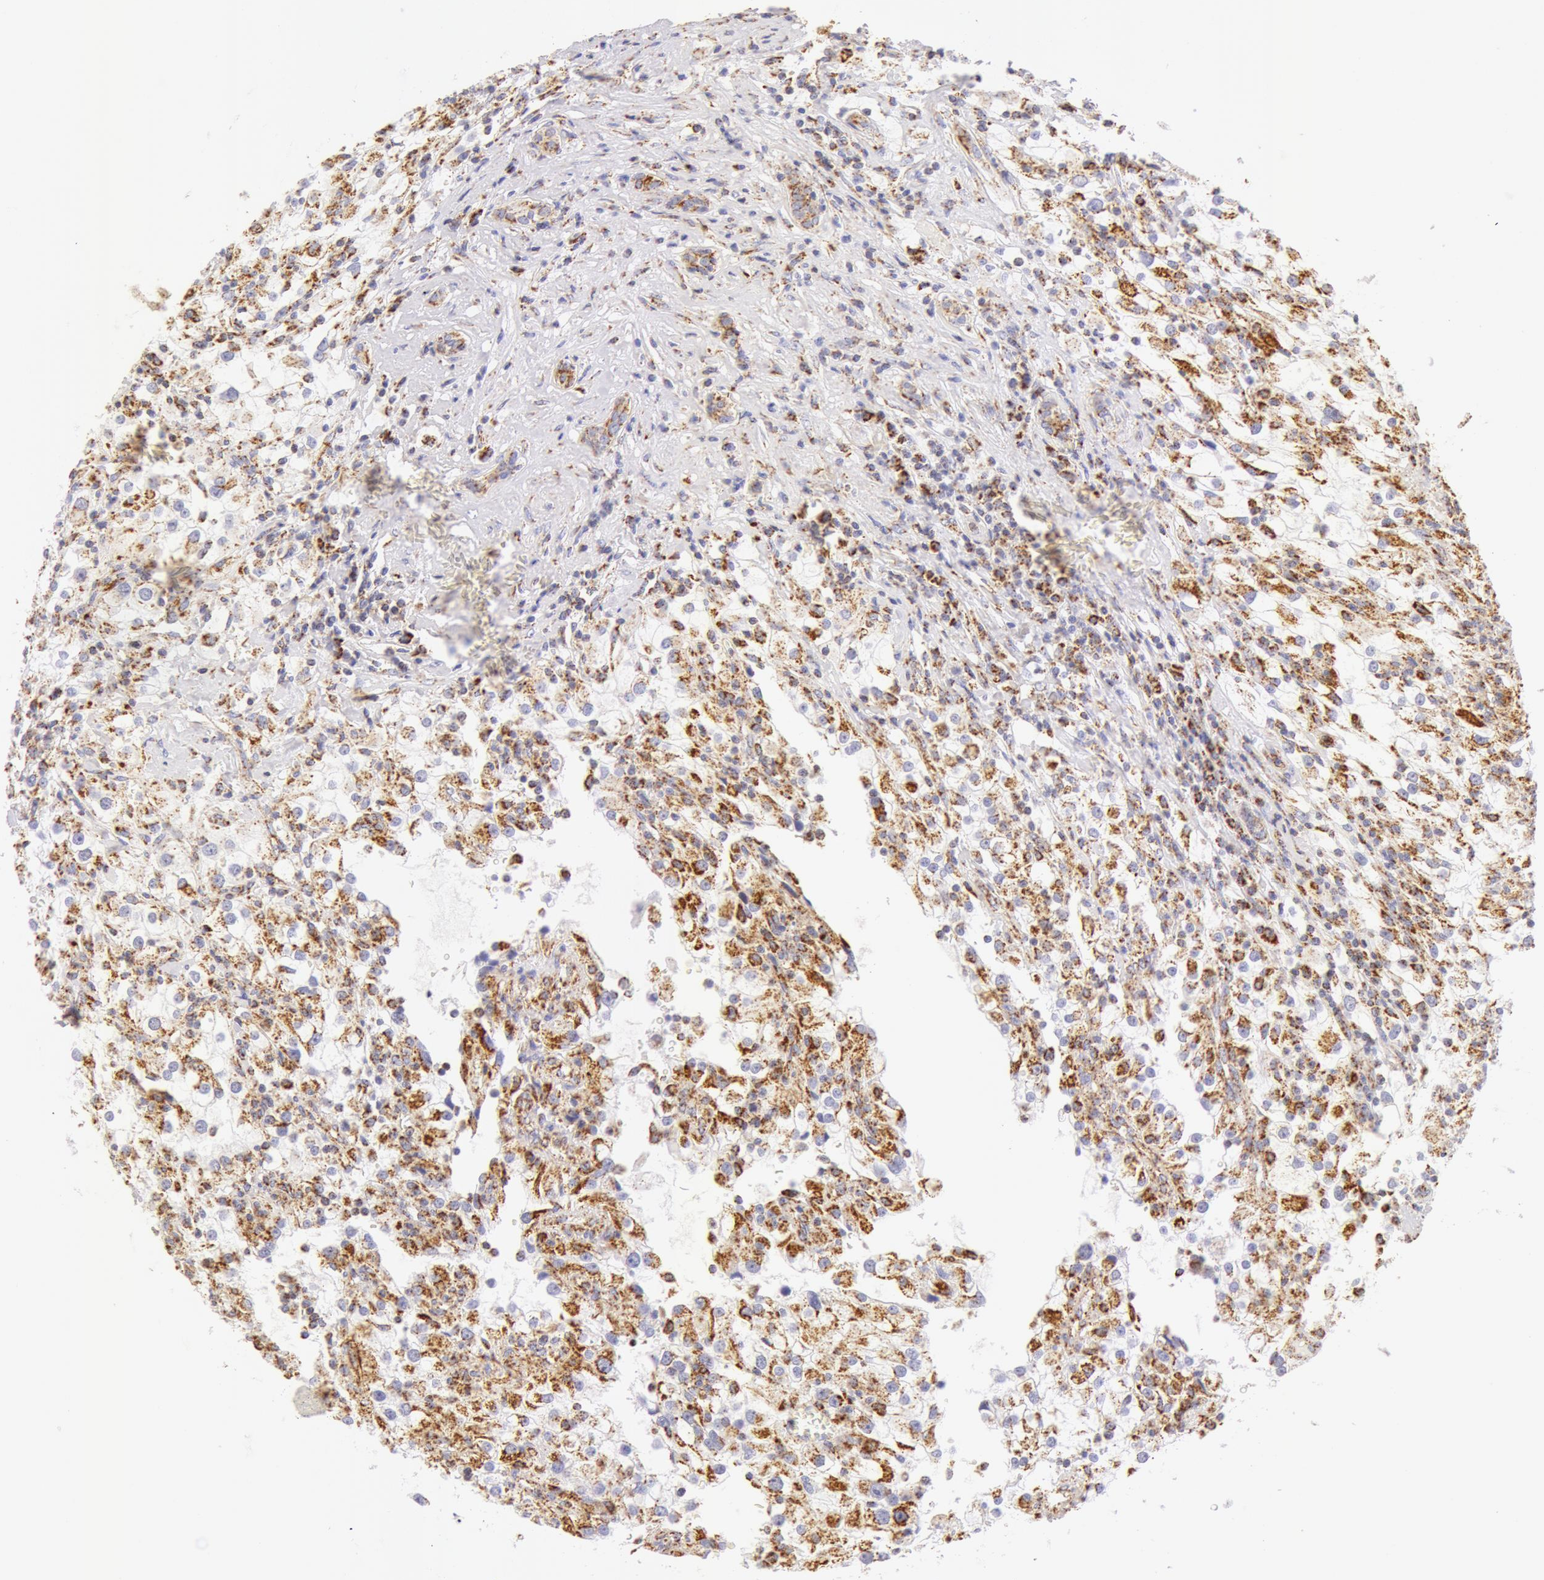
{"staining": {"intensity": "moderate", "quantity": "25%-75%", "location": "cytoplasmic/membranous"}, "tissue": "renal cancer", "cell_type": "Tumor cells", "image_type": "cancer", "snomed": [{"axis": "morphology", "description": "Adenocarcinoma, NOS"}, {"axis": "topography", "description": "Kidney"}], "caption": "A micrograph of human renal cancer (adenocarcinoma) stained for a protein shows moderate cytoplasmic/membranous brown staining in tumor cells. Immunohistochemistry stains the protein in brown and the nuclei are stained blue.", "gene": "ATP5F1B", "patient": {"sex": "female", "age": 52}}